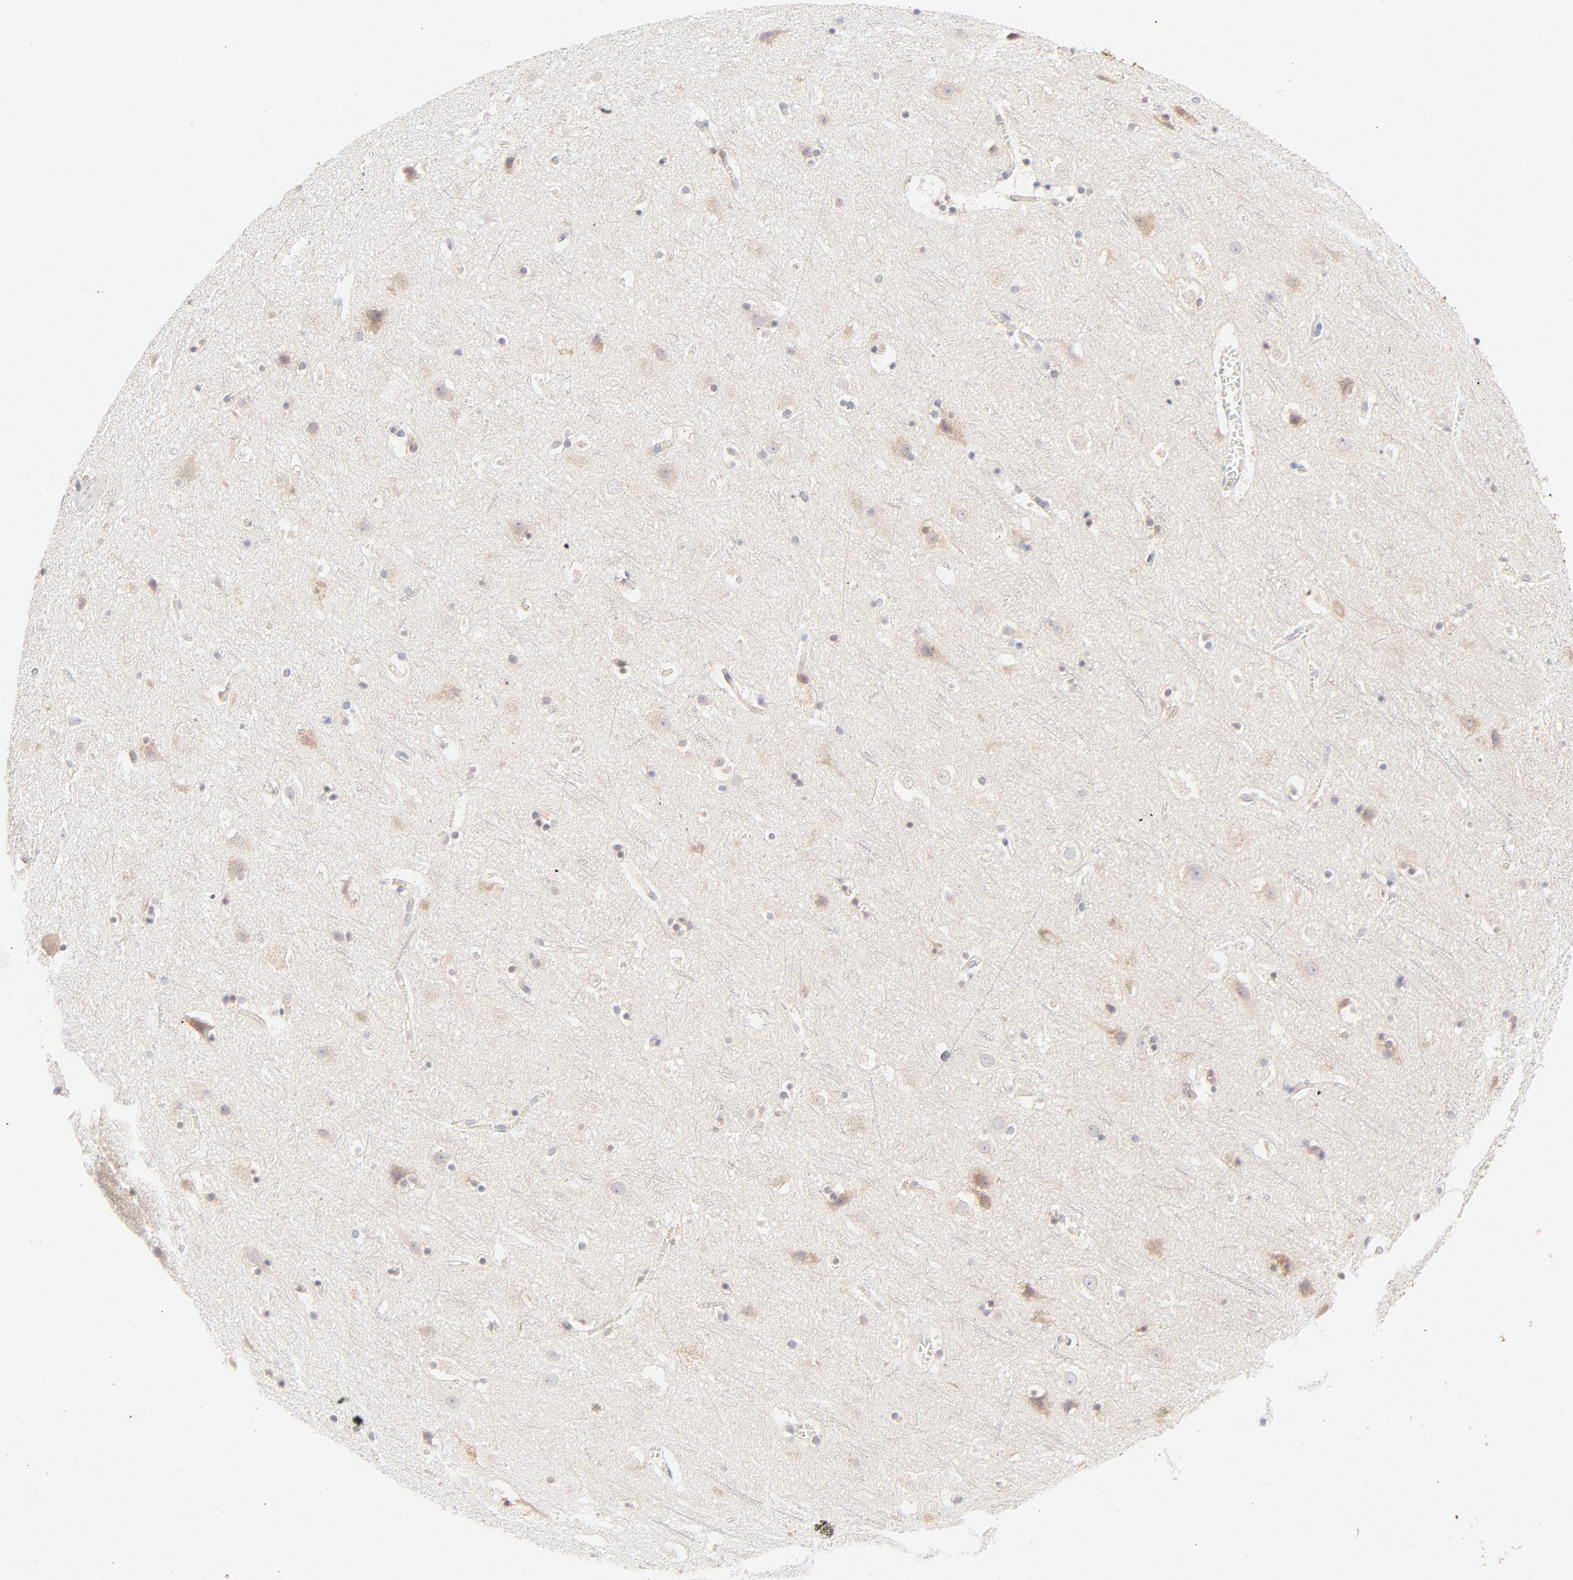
{"staining": {"intensity": "weak", "quantity": "<25%", "location": "cytoplasmic/membranous"}, "tissue": "cerebral cortex", "cell_type": "Endothelial cells", "image_type": "normal", "snomed": [{"axis": "morphology", "description": "Normal tissue, NOS"}, {"axis": "topography", "description": "Cerebral cortex"}], "caption": "There is no significant positivity in endothelial cells of cerebral cortex. The staining is performed using DAB (3,3'-diaminobenzidine) brown chromogen with nuclei counter-stained in using hematoxylin.", "gene": "RPS6KA1", "patient": {"sex": "male", "age": 45}}